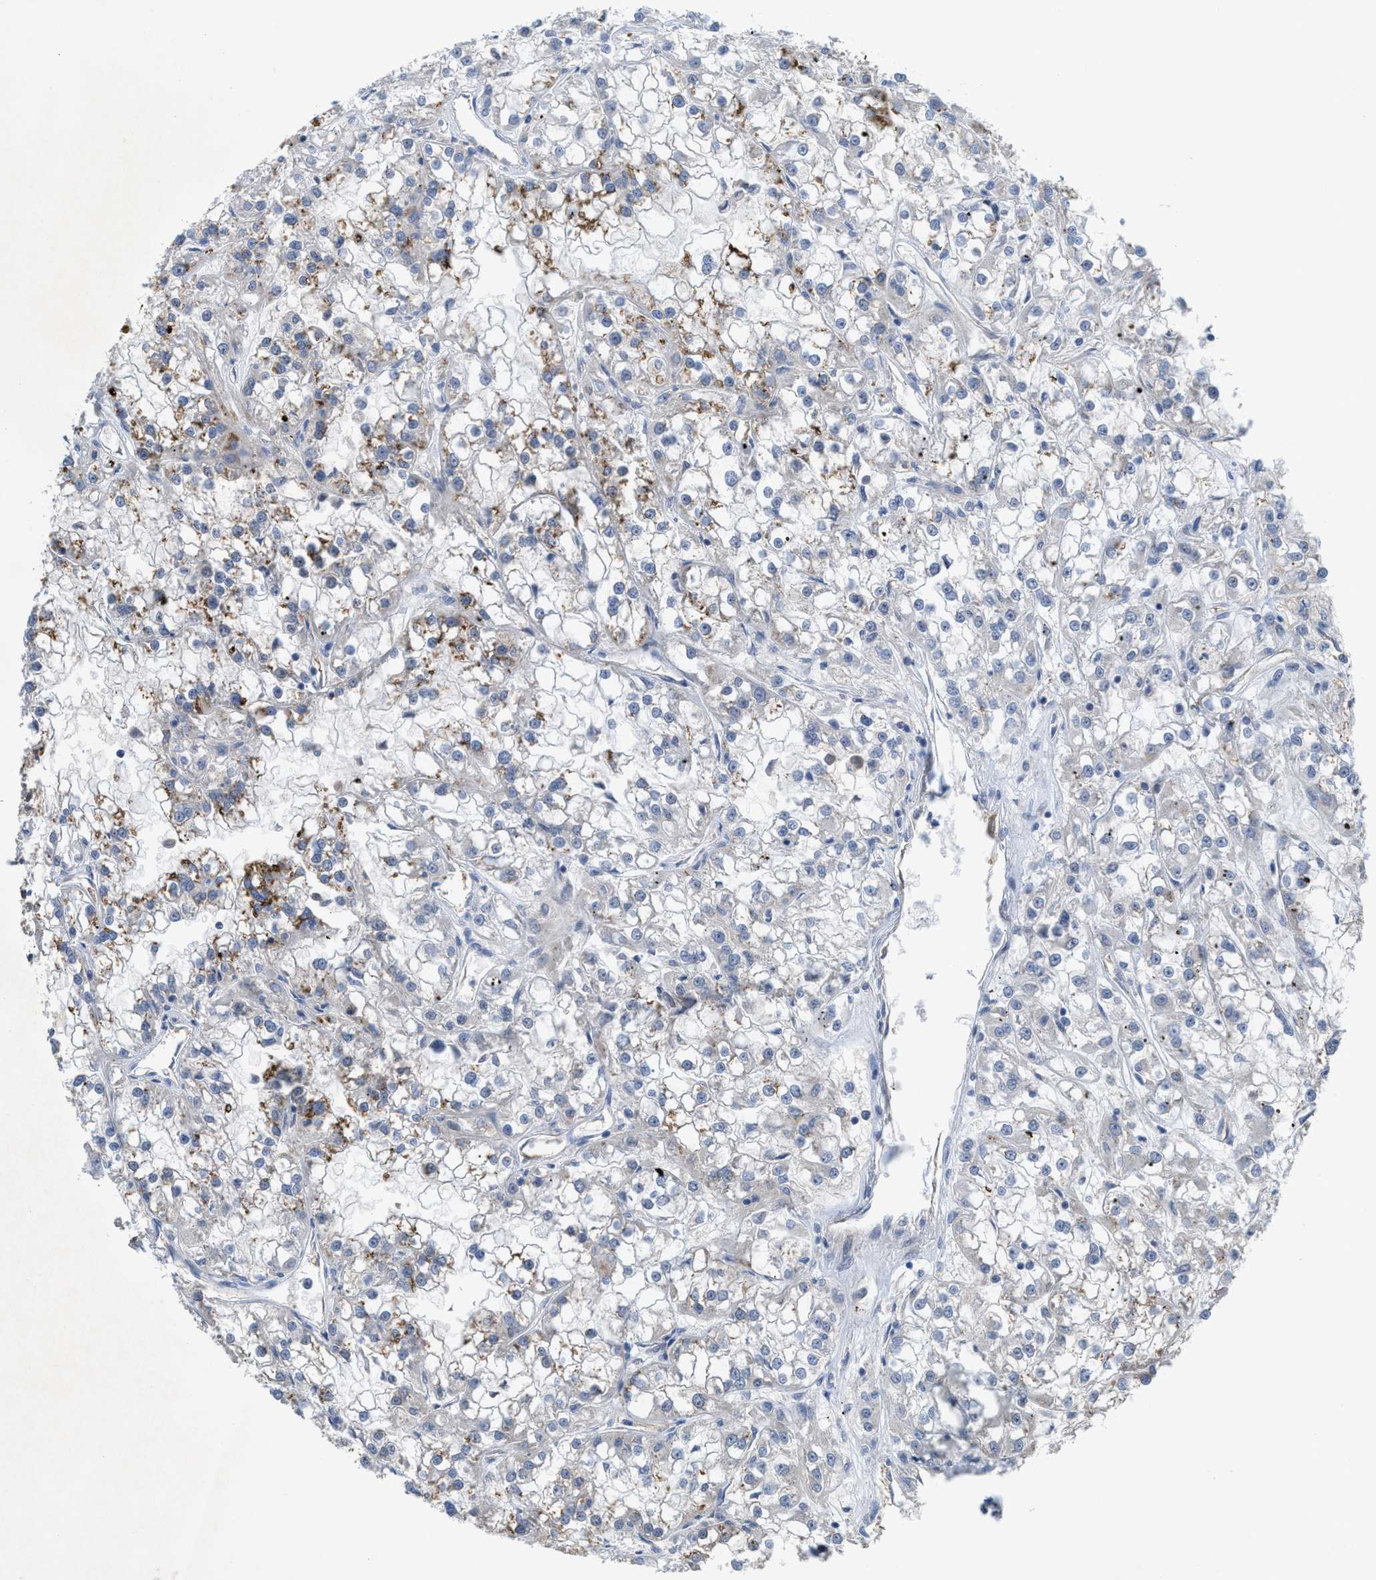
{"staining": {"intensity": "moderate", "quantity": "<25%", "location": "cytoplasmic/membranous"}, "tissue": "renal cancer", "cell_type": "Tumor cells", "image_type": "cancer", "snomed": [{"axis": "morphology", "description": "Adenocarcinoma, NOS"}, {"axis": "topography", "description": "Kidney"}], "caption": "Tumor cells show moderate cytoplasmic/membranous positivity in approximately <25% of cells in renal cancer (adenocarcinoma).", "gene": "LDAF1", "patient": {"sex": "female", "age": 52}}